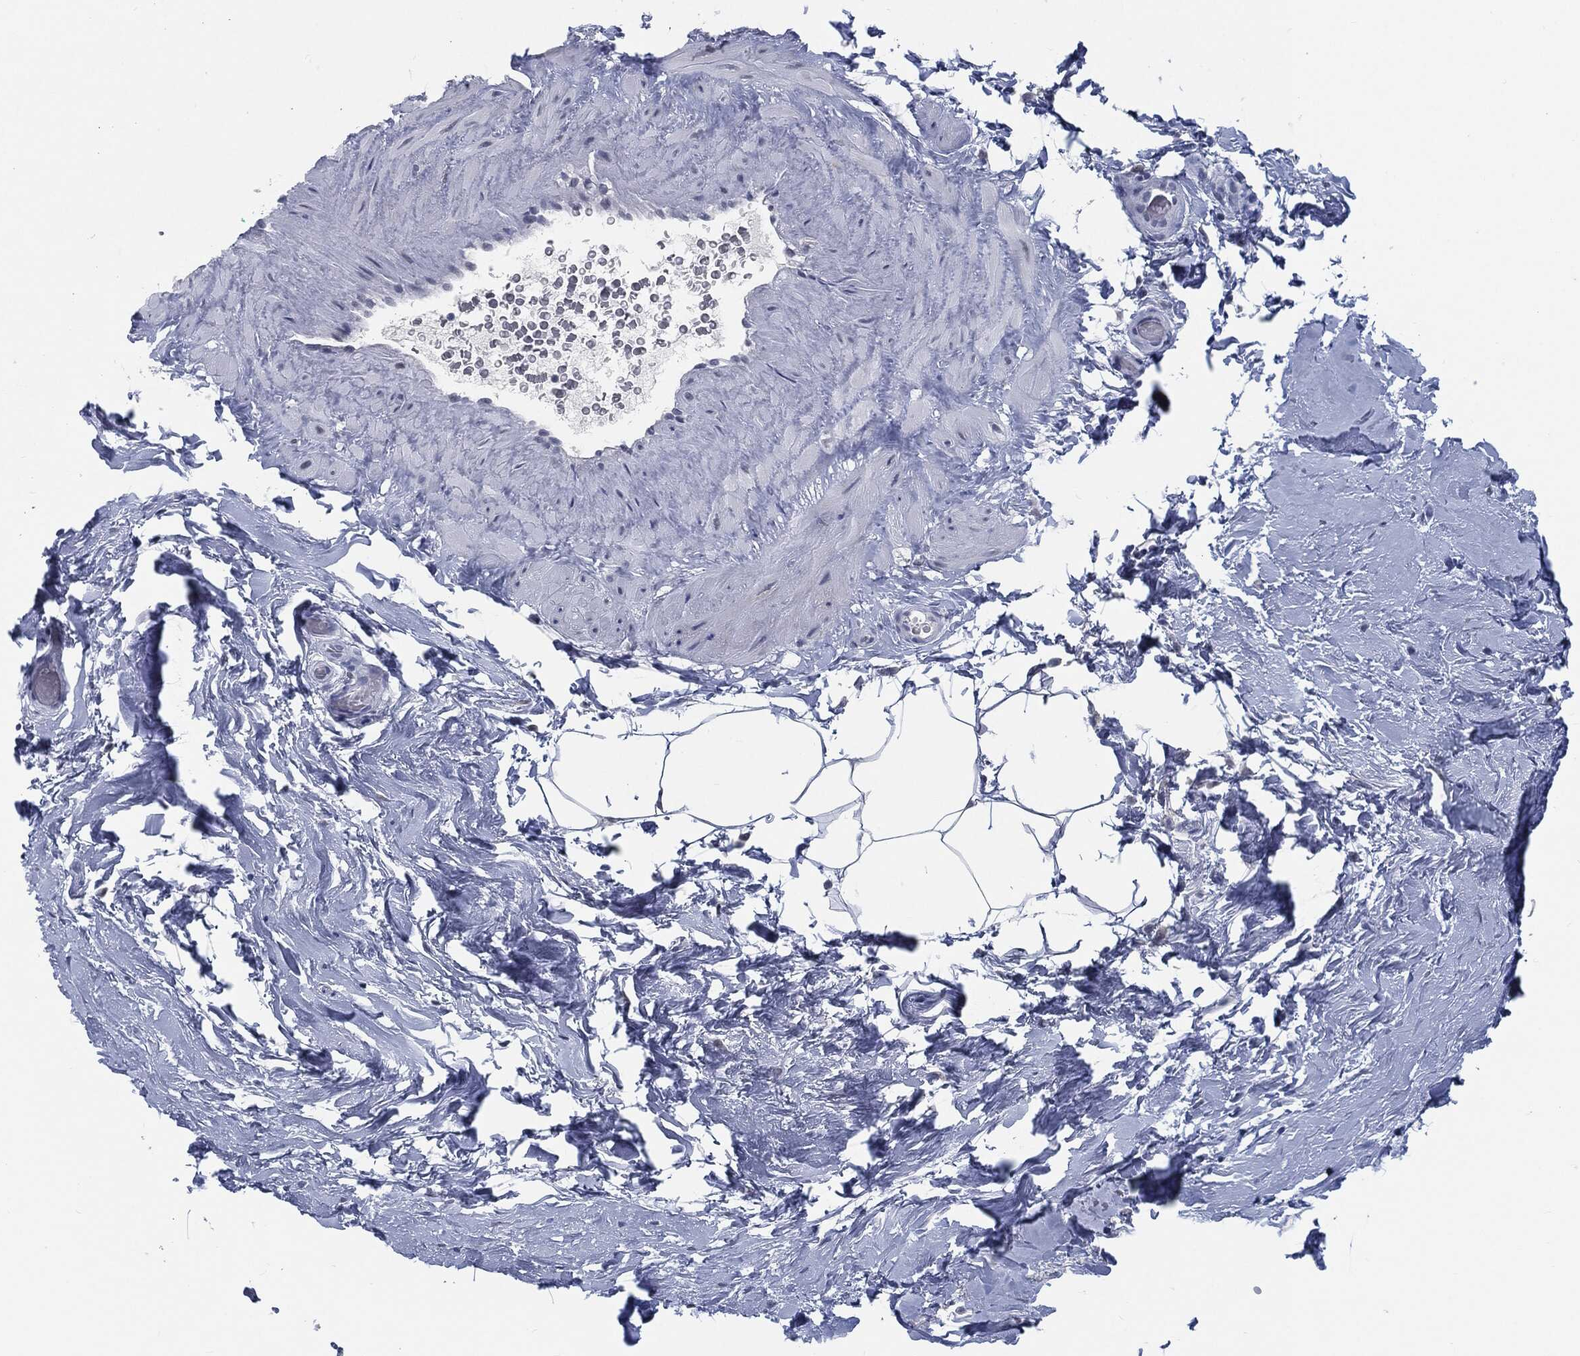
{"staining": {"intensity": "negative", "quantity": "none", "location": "none"}, "tissue": "adipose tissue", "cell_type": "Adipocytes", "image_type": "normal", "snomed": [{"axis": "morphology", "description": "Normal tissue, NOS"}, {"axis": "topography", "description": "Soft tissue"}, {"axis": "topography", "description": "Vascular tissue"}], "caption": "Adipocytes show no significant expression in benign adipose tissue. The staining is performed using DAB brown chromogen with nuclei counter-stained in using hematoxylin.", "gene": "PROM1", "patient": {"sex": "male", "age": 41}}